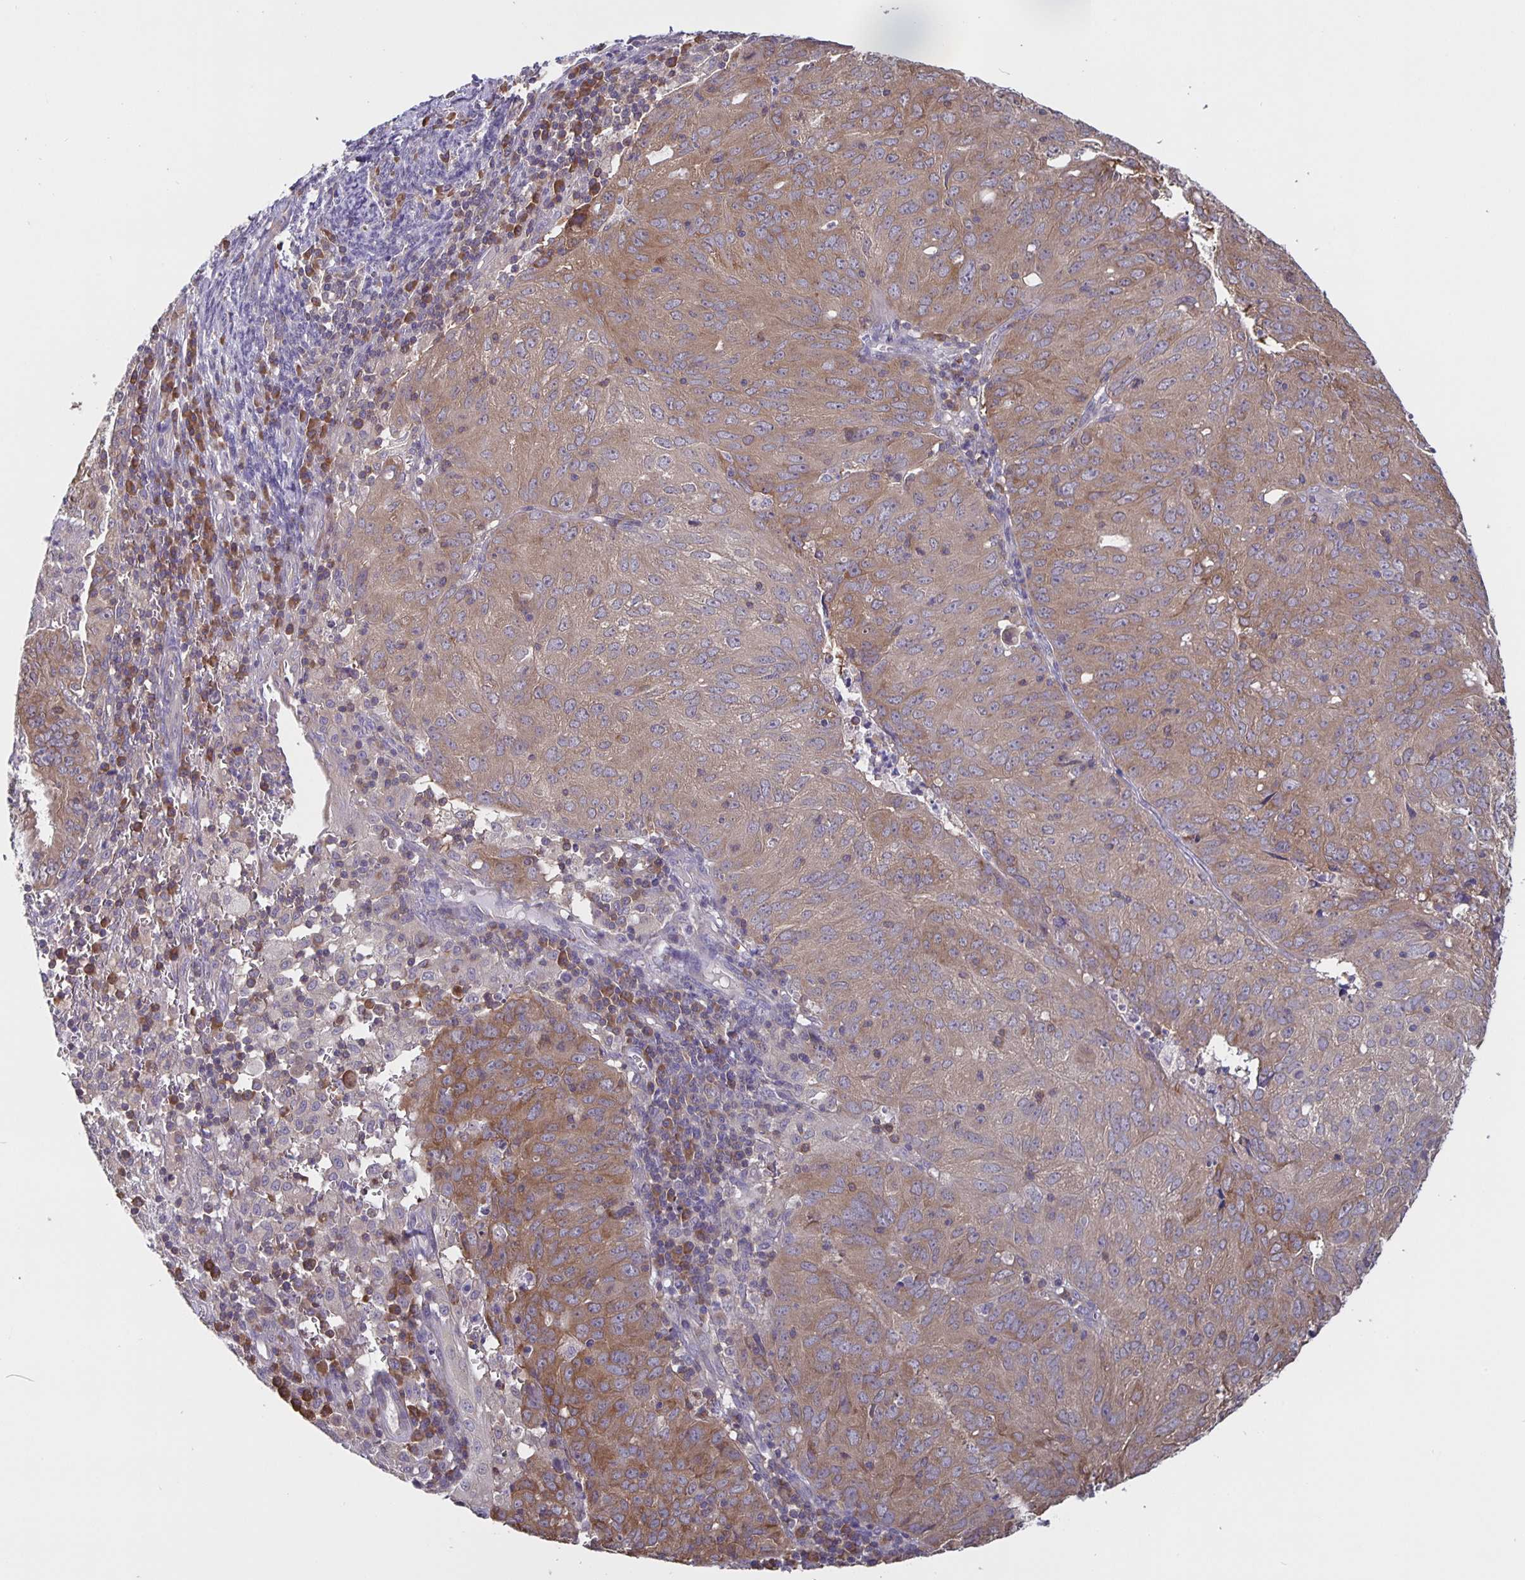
{"staining": {"intensity": "moderate", "quantity": ">75%", "location": "cytoplasmic/membranous"}, "tissue": "cervical cancer", "cell_type": "Tumor cells", "image_type": "cancer", "snomed": [{"axis": "morphology", "description": "Adenocarcinoma, NOS"}, {"axis": "topography", "description": "Cervix"}], "caption": "Protein staining of cervical adenocarcinoma tissue demonstrates moderate cytoplasmic/membranous expression in about >75% of tumor cells. (DAB IHC, brown staining for protein, blue staining for nuclei).", "gene": "FEM1C", "patient": {"sex": "female", "age": 56}}